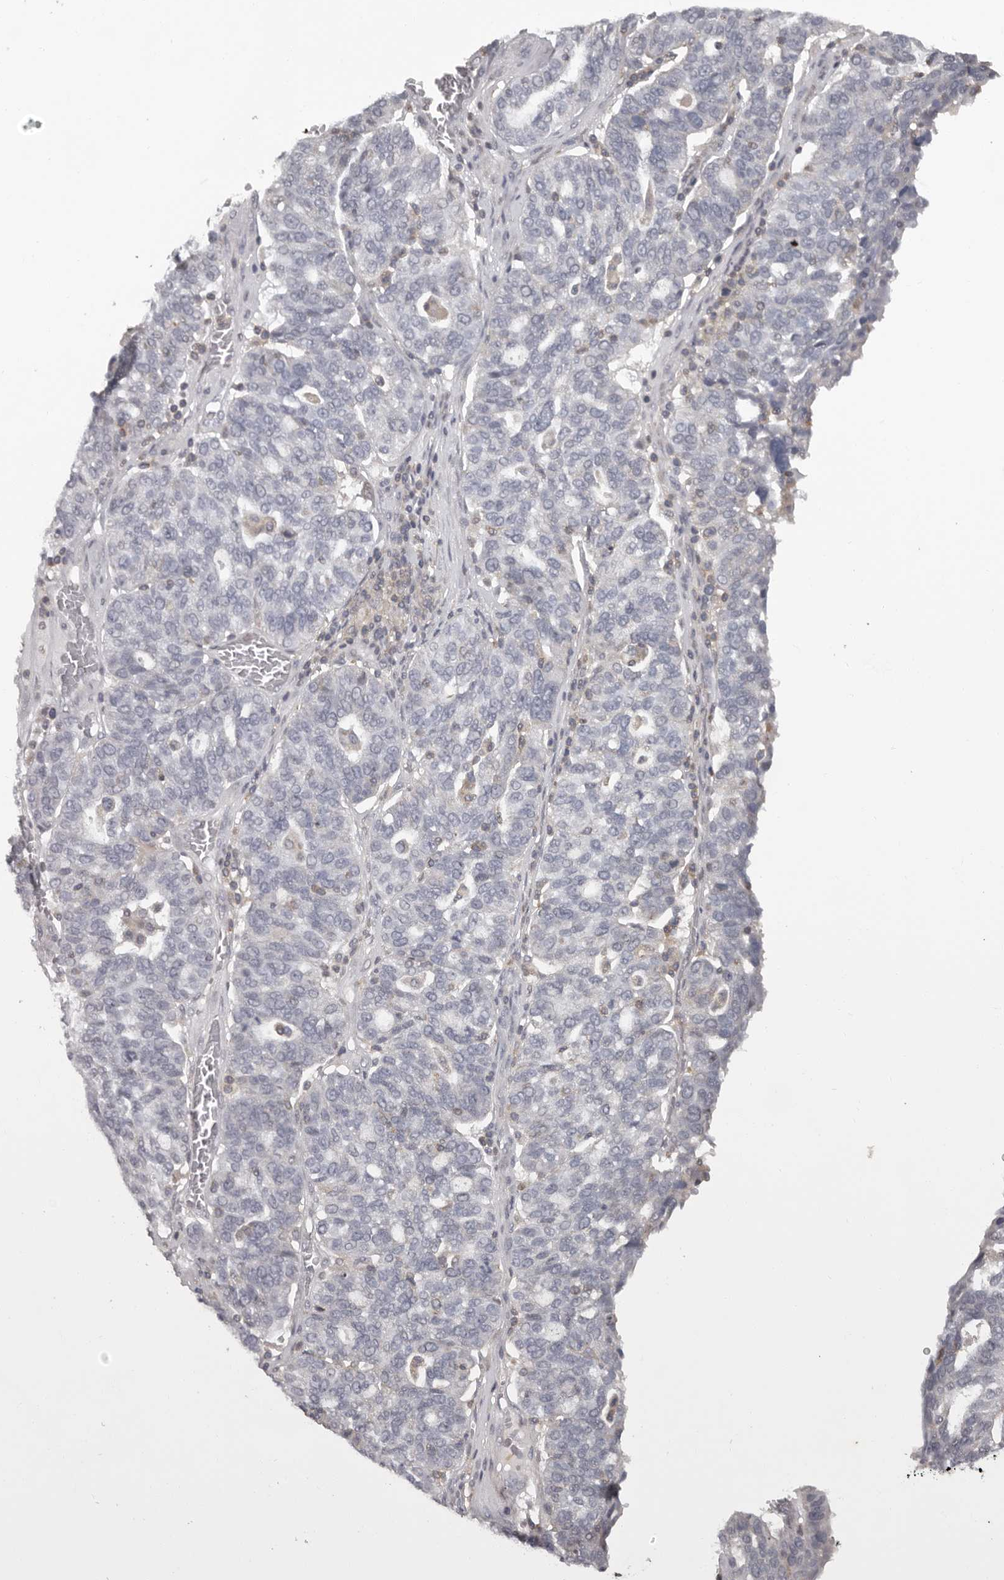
{"staining": {"intensity": "negative", "quantity": "none", "location": "none"}, "tissue": "ovarian cancer", "cell_type": "Tumor cells", "image_type": "cancer", "snomed": [{"axis": "morphology", "description": "Cystadenocarcinoma, serous, NOS"}, {"axis": "topography", "description": "Ovary"}], "caption": "Immunohistochemistry histopathology image of human serous cystadenocarcinoma (ovarian) stained for a protein (brown), which displays no staining in tumor cells.", "gene": "ANKRD44", "patient": {"sex": "female", "age": 59}}